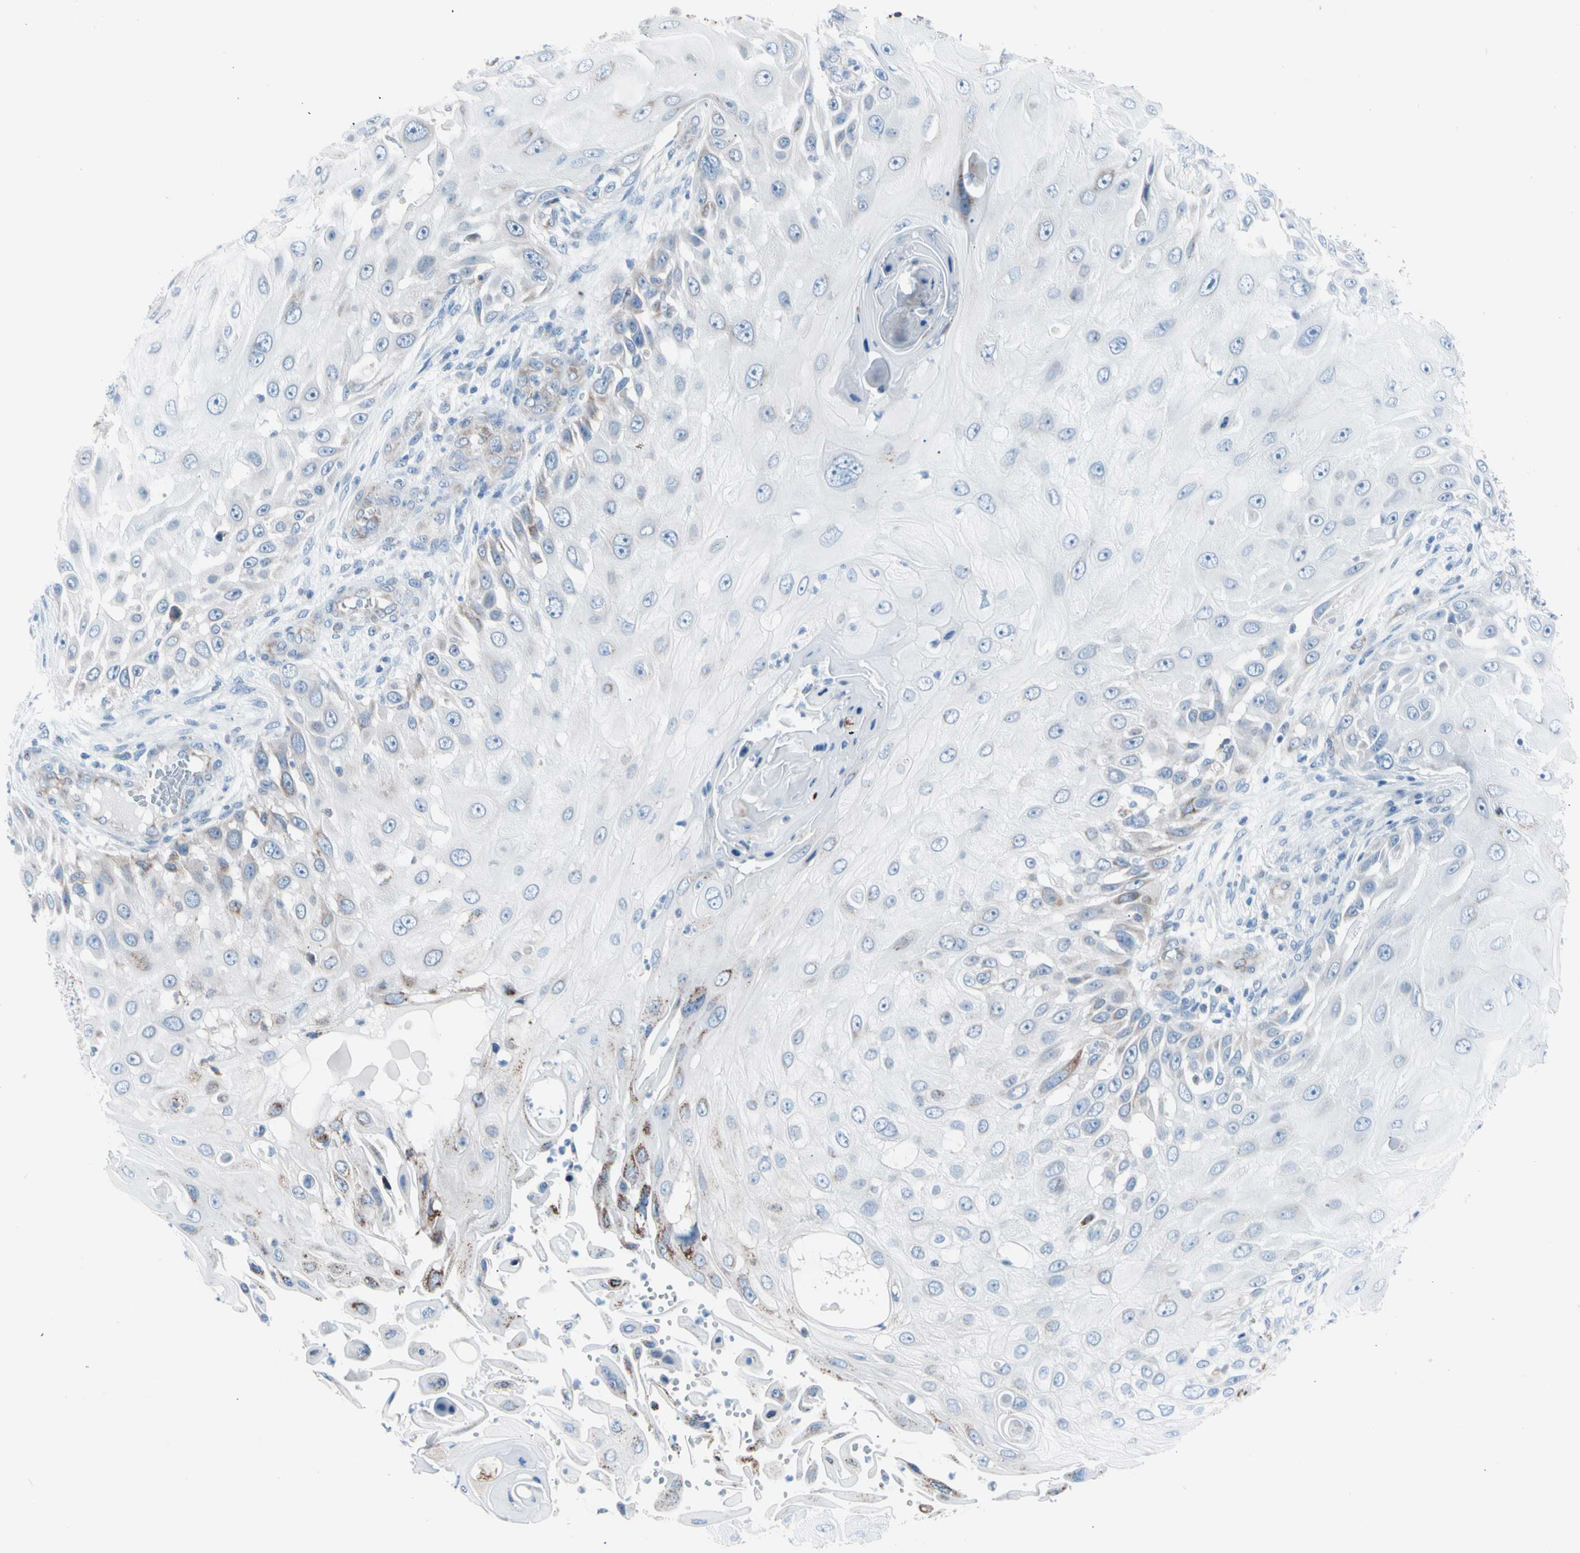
{"staining": {"intensity": "moderate", "quantity": "<25%", "location": "cytoplasmic/membranous"}, "tissue": "skin cancer", "cell_type": "Tumor cells", "image_type": "cancer", "snomed": [{"axis": "morphology", "description": "Squamous cell carcinoma, NOS"}, {"axis": "topography", "description": "Skin"}], "caption": "This is an image of IHC staining of skin cancer, which shows moderate positivity in the cytoplasmic/membranous of tumor cells.", "gene": "HK1", "patient": {"sex": "female", "age": 44}}